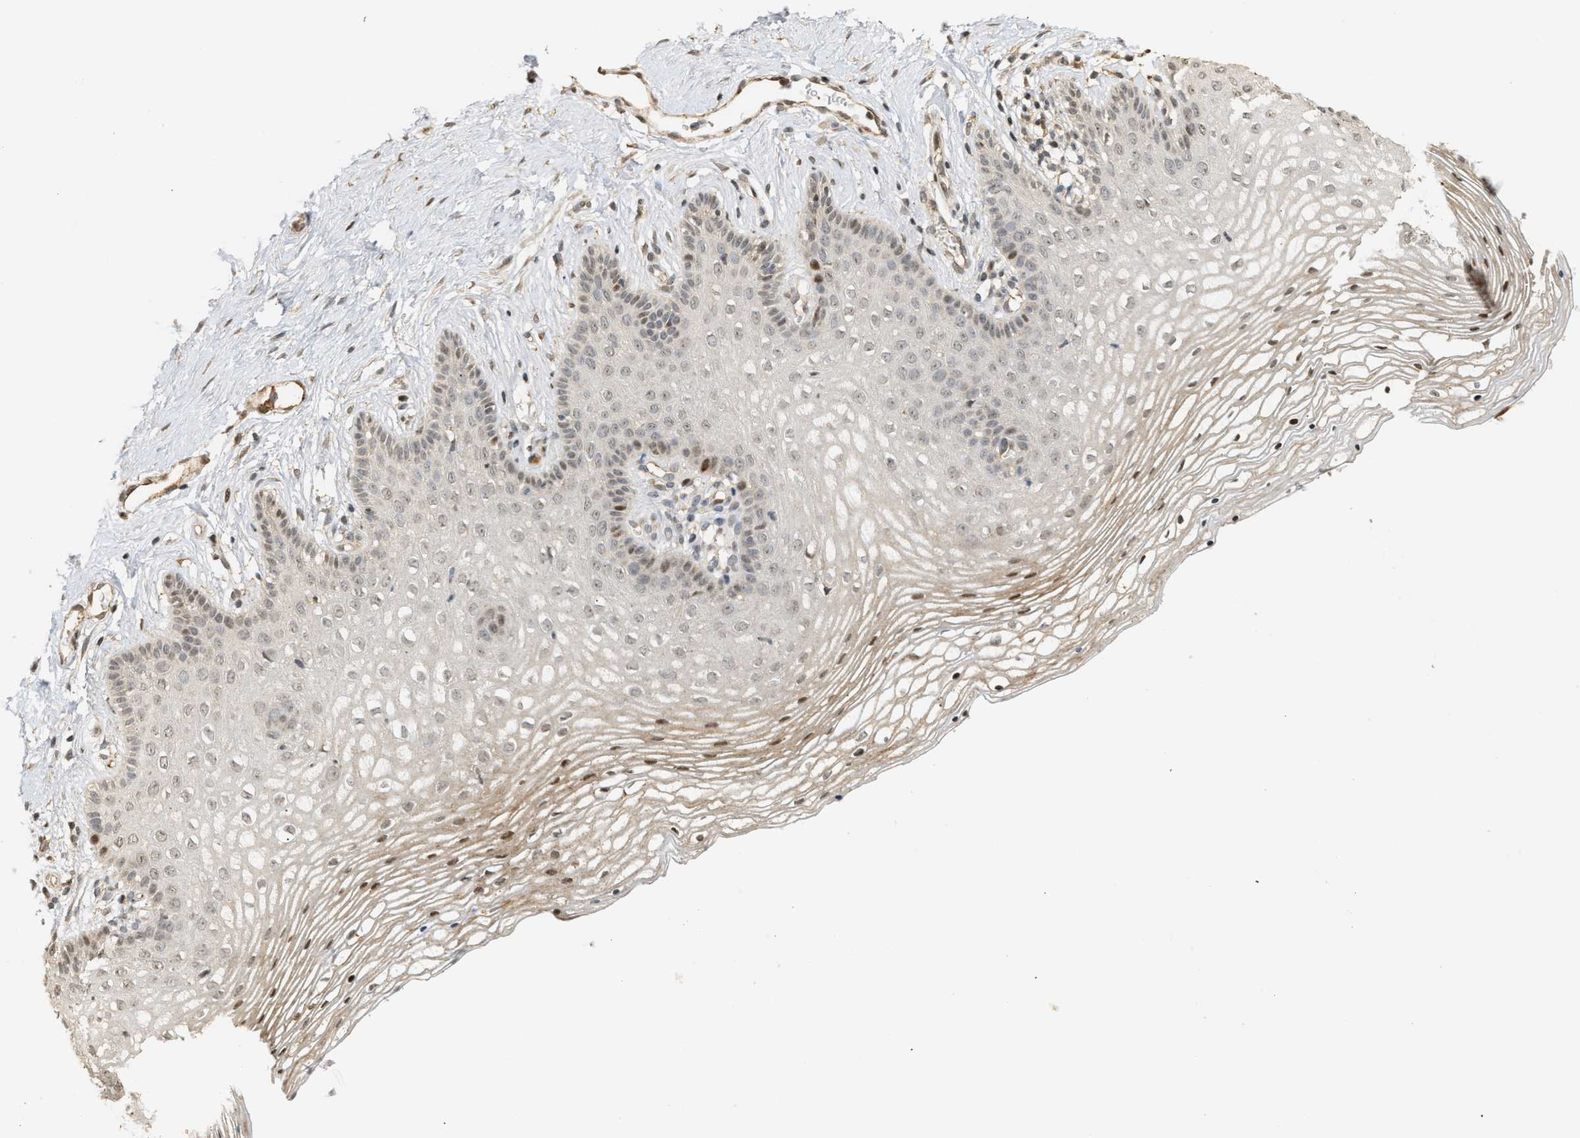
{"staining": {"intensity": "strong", "quantity": "<25%", "location": "nuclear"}, "tissue": "vagina", "cell_type": "Squamous epithelial cells", "image_type": "normal", "snomed": [{"axis": "morphology", "description": "Normal tissue, NOS"}, {"axis": "topography", "description": "Vagina"}], "caption": "IHC image of benign vagina stained for a protein (brown), which reveals medium levels of strong nuclear expression in about <25% of squamous epithelial cells.", "gene": "ZFAND5", "patient": {"sex": "female", "age": 32}}